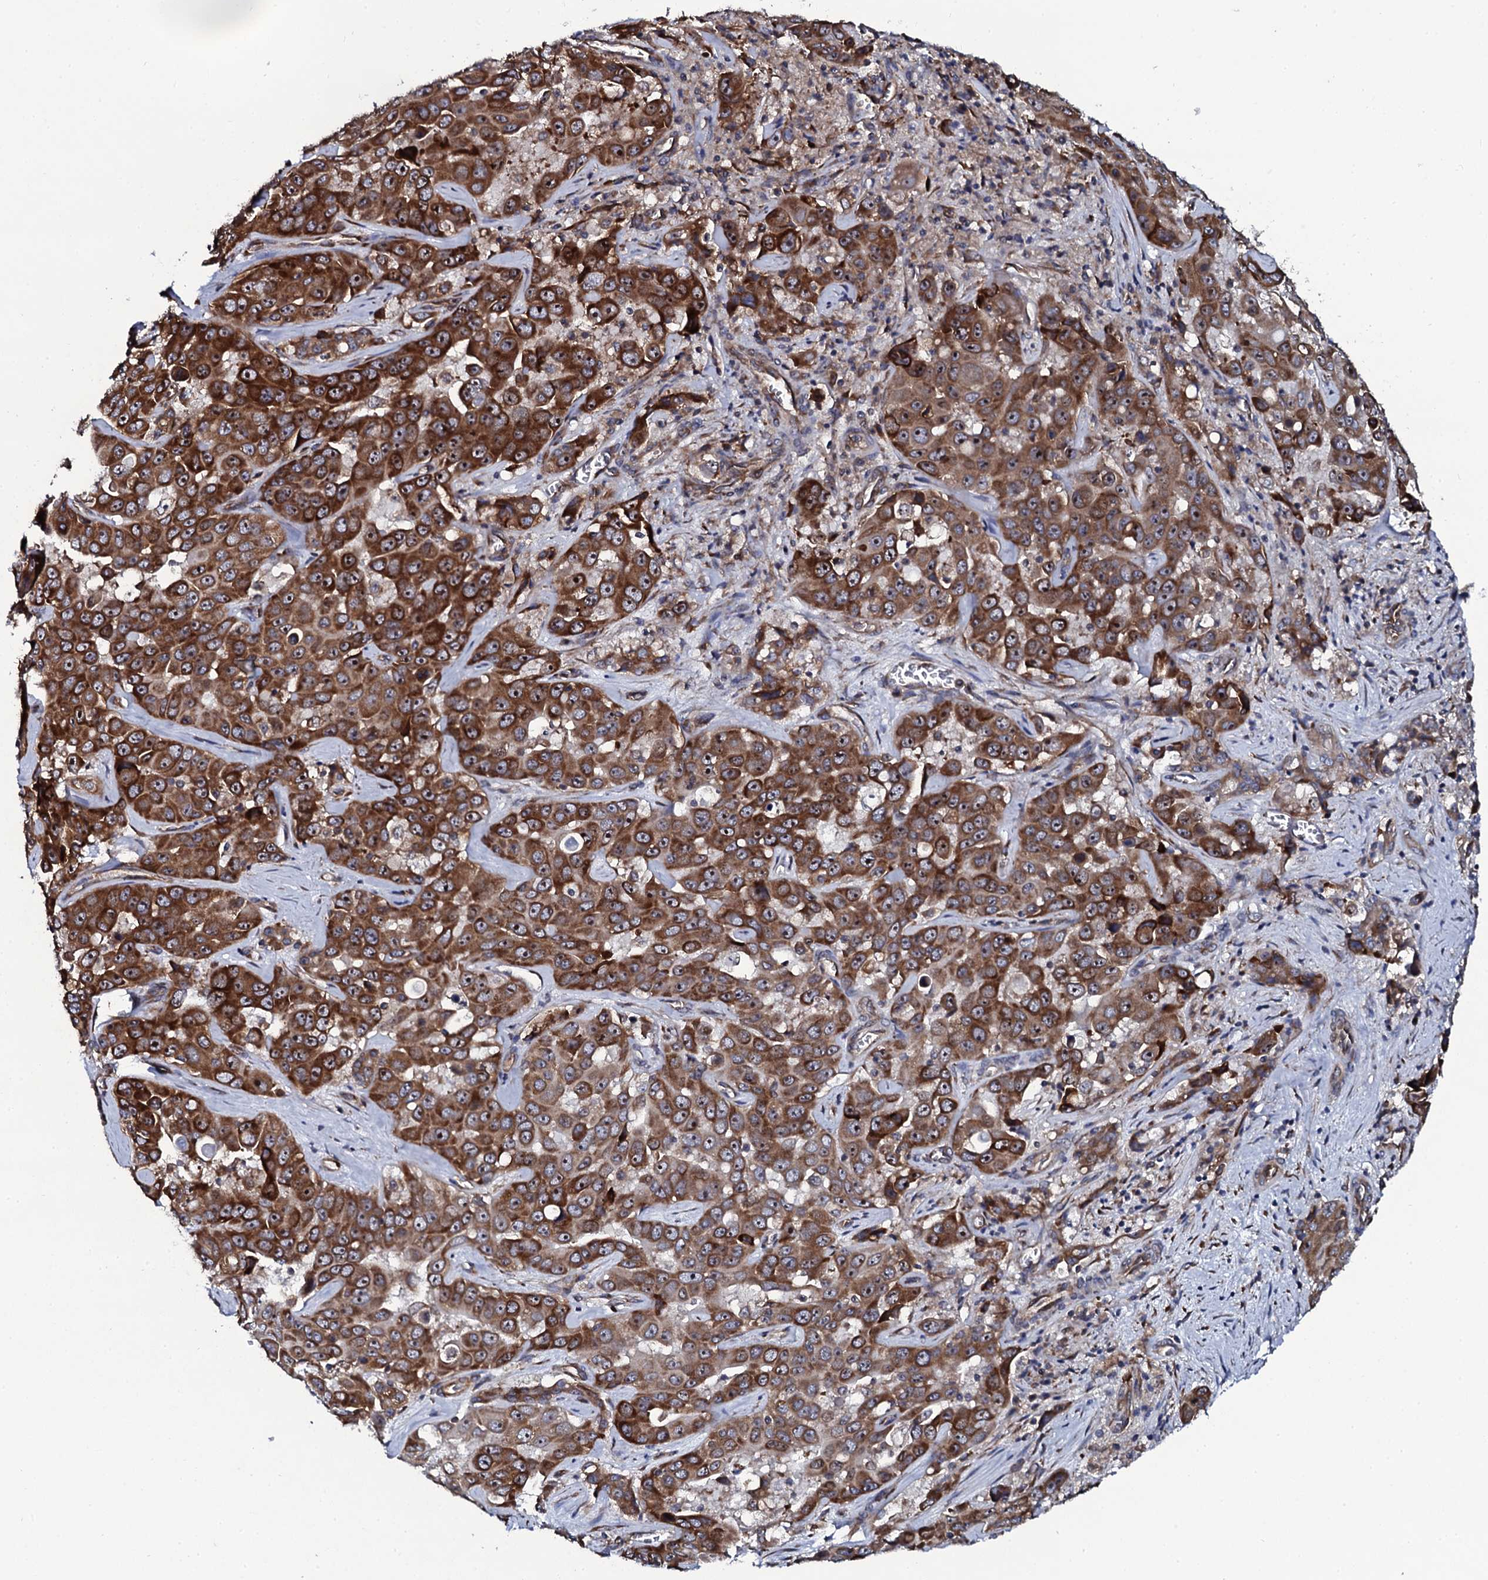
{"staining": {"intensity": "strong", "quantity": ">75%", "location": "cytoplasmic/membranous,nuclear"}, "tissue": "liver cancer", "cell_type": "Tumor cells", "image_type": "cancer", "snomed": [{"axis": "morphology", "description": "Cholangiocarcinoma"}, {"axis": "topography", "description": "Liver"}], "caption": "The immunohistochemical stain shows strong cytoplasmic/membranous and nuclear positivity in tumor cells of cholangiocarcinoma (liver) tissue.", "gene": "SPTY2D1", "patient": {"sex": "female", "age": 52}}